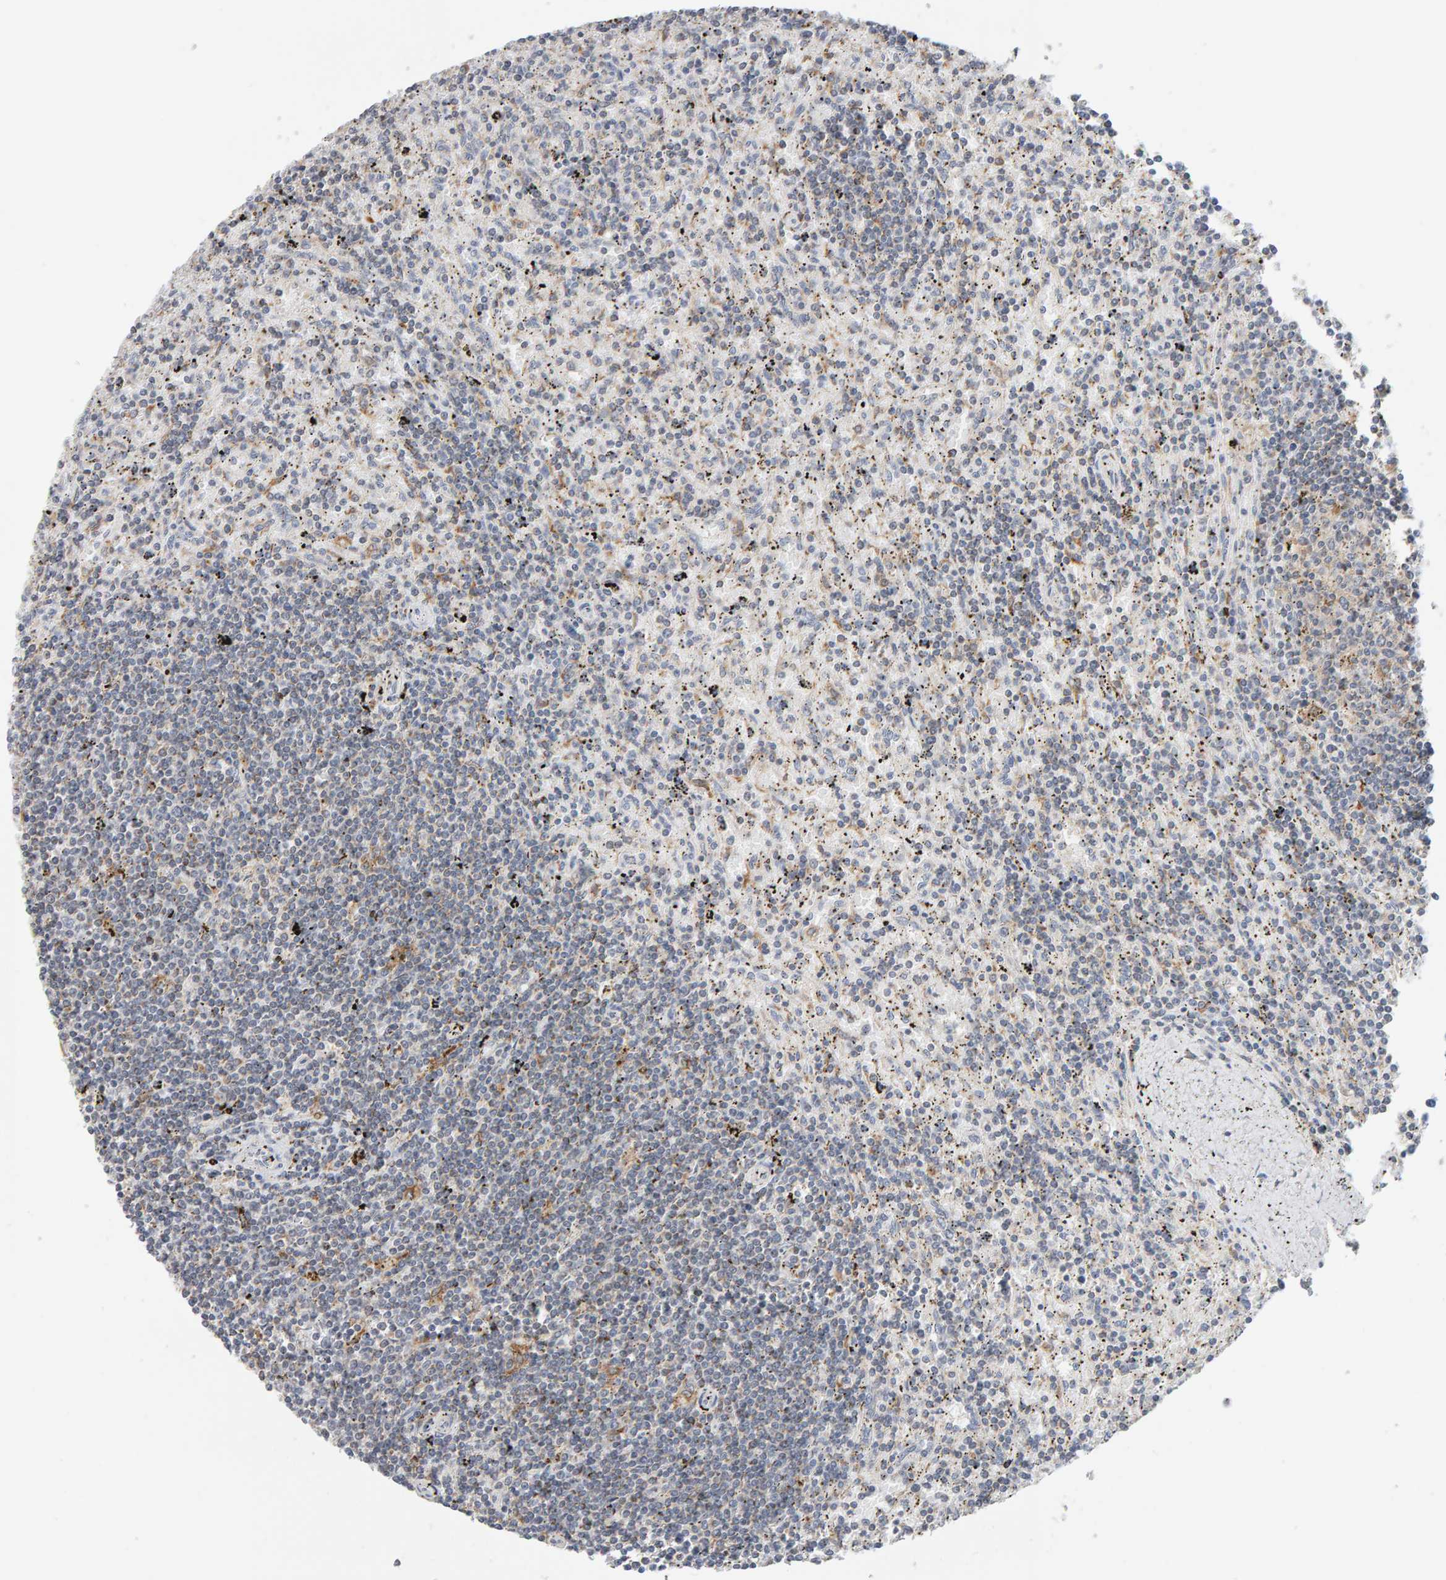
{"staining": {"intensity": "negative", "quantity": "none", "location": "none"}, "tissue": "lymphoma", "cell_type": "Tumor cells", "image_type": "cancer", "snomed": [{"axis": "morphology", "description": "Malignant lymphoma, non-Hodgkin's type, Low grade"}, {"axis": "topography", "description": "Spleen"}], "caption": "This is a image of IHC staining of lymphoma, which shows no staining in tumor cells. Brightfield microscopy of immunohistochemistry stained with DAB (brown) and hematoxylin (blue), captured at high magnification.", "gene": "SGPL1", "patient": {"sex": "male", "age": 76}}